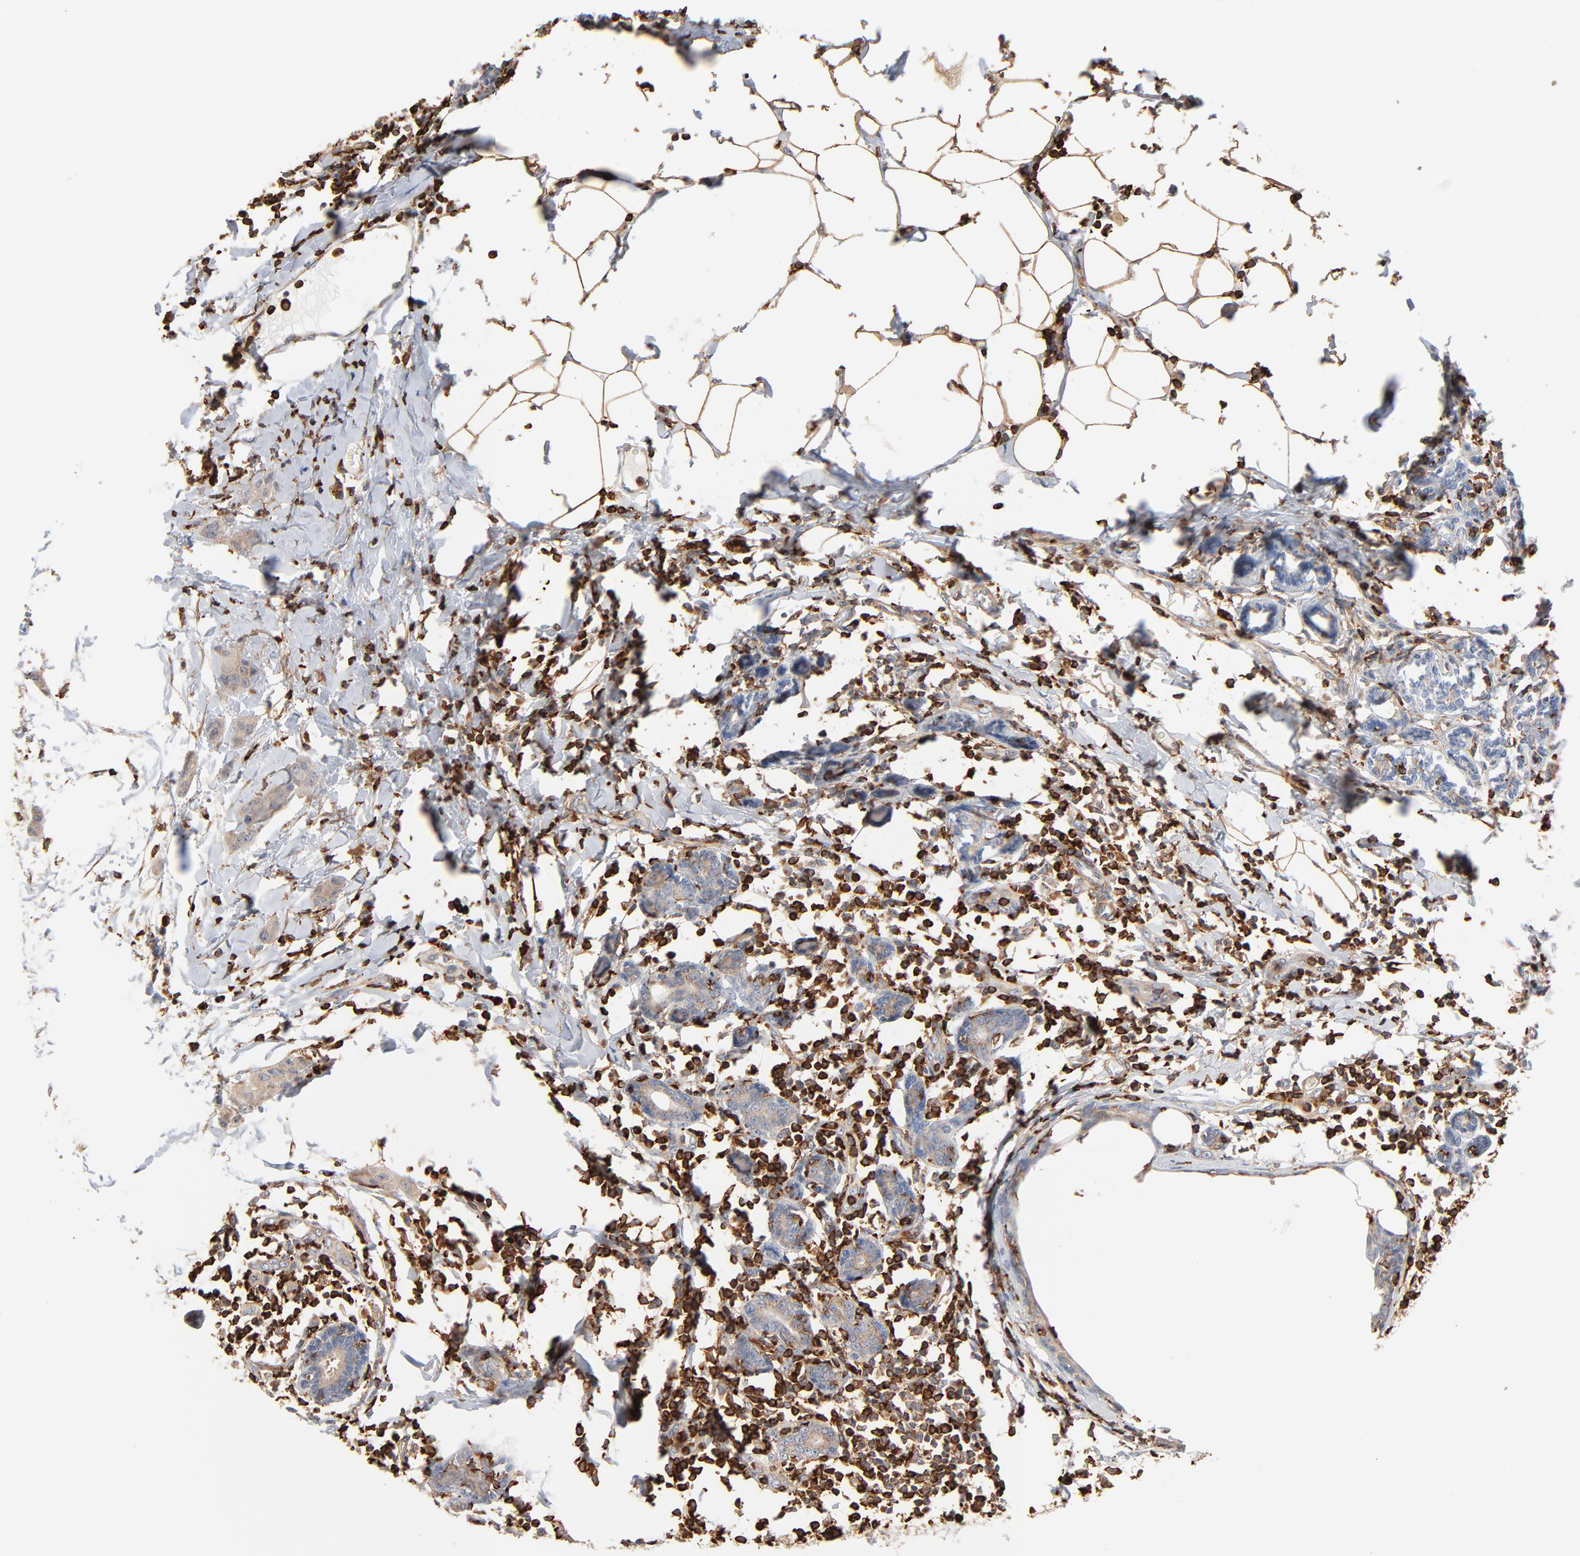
{"staining": {"intensity": "weak", "quantity": "25%-75%", "location": "cytoplasmic/membranous"}, "tissue": "breast cancer", "cell_type": "Tumor cells", "image_type": "cancer", "snomed": [{"axis": "morphology", "description": "Duct carcinoma"}, {"axis": "topography", "description": "Breast"}], "caption": "About 25%-75% of tumor cells in breast cancer show weak cytoplasmic/membranous protein positivity as visualized by brown immunohistochemical staining.", "gene": "SH3KBP1", "patient": {"sex": "female", "age": 40}}